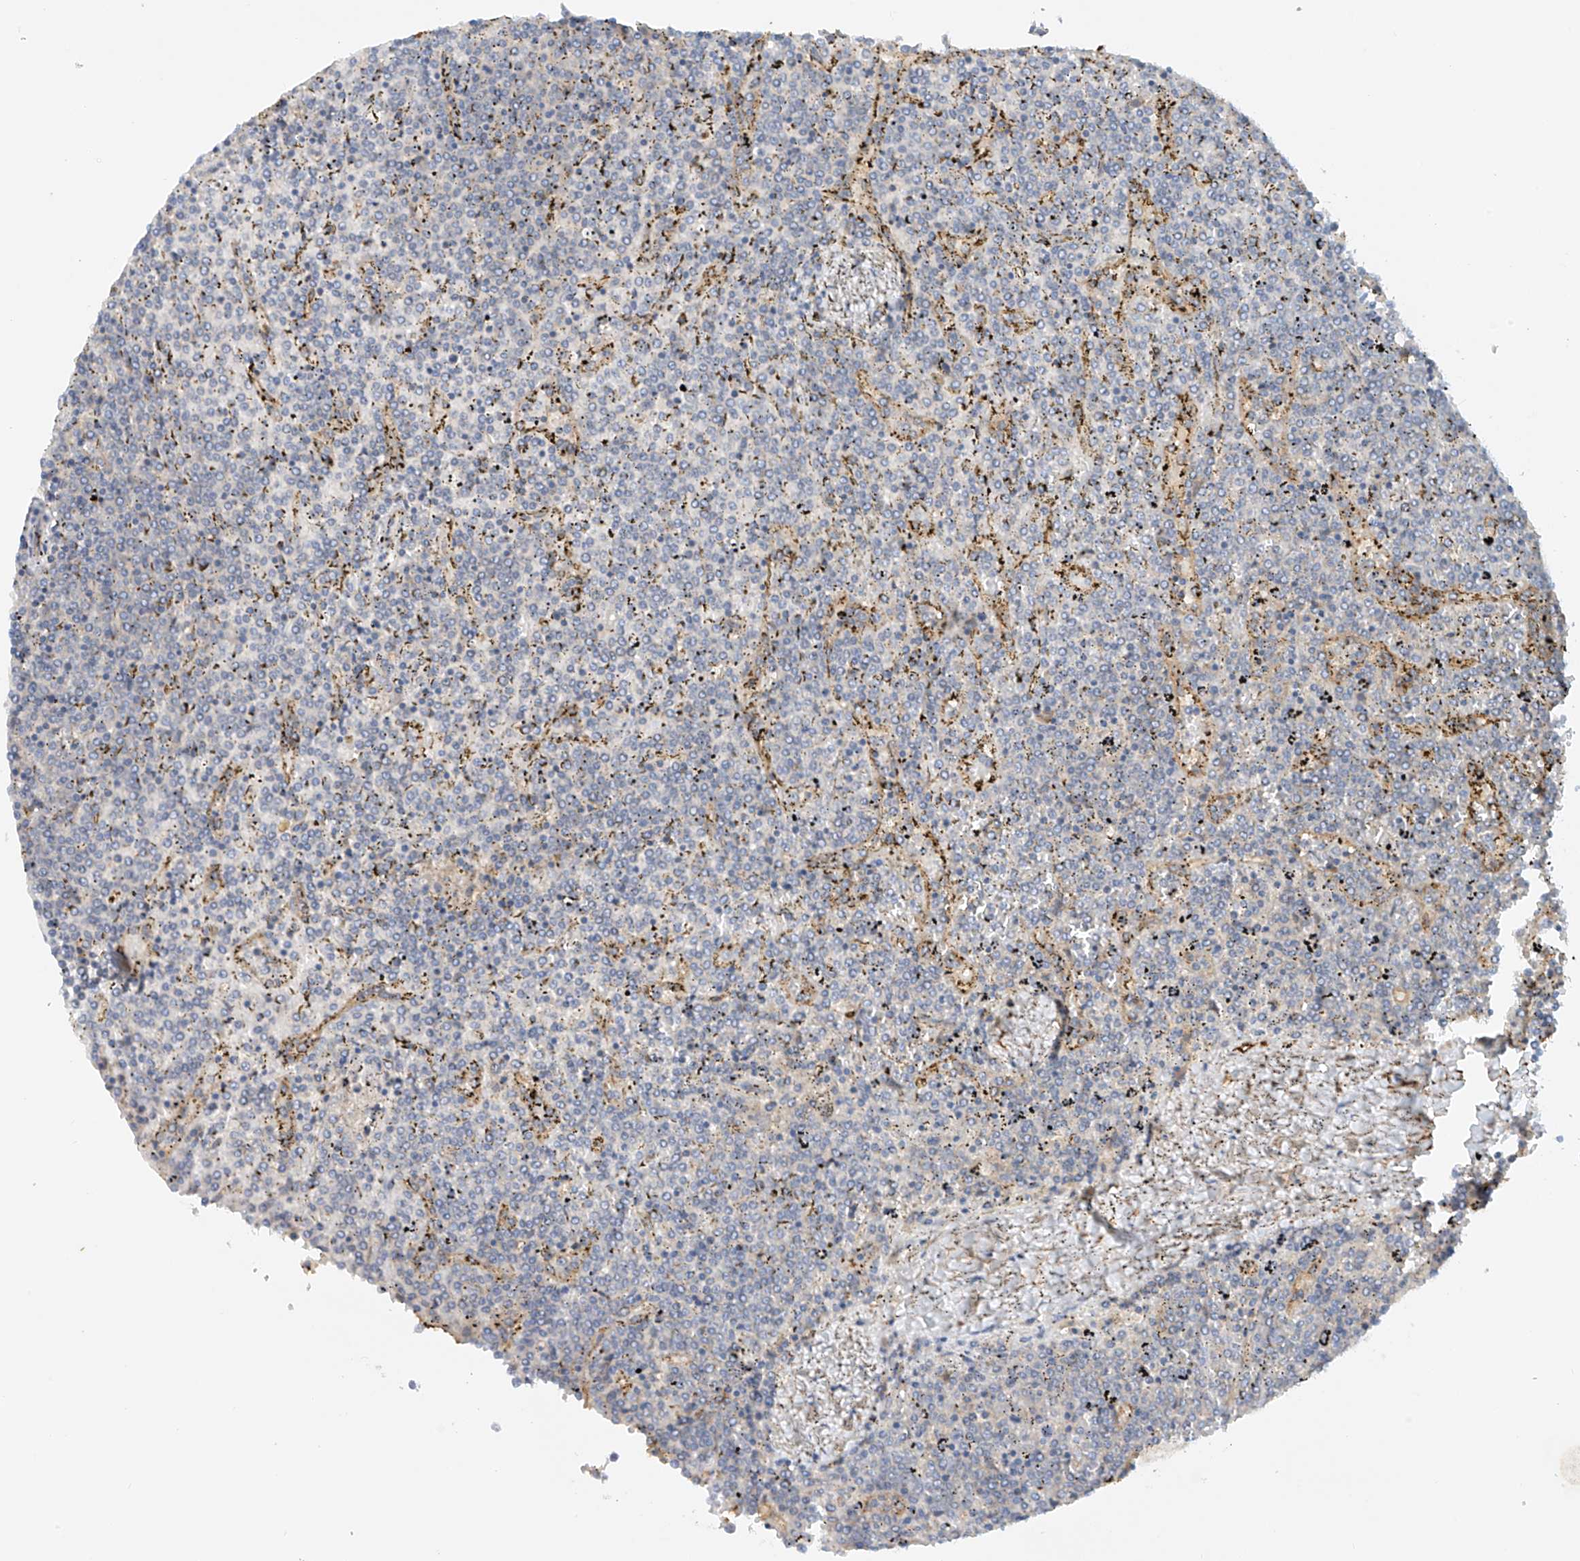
{"staining": {"intensity": "negative", "quantity": "none", "location": "none"}, "tissue": "lymphoma", "cell_type": "Tumor cells", "image_type": "cancer", "snomed": [{"axis": "morphology", "description": "Malignant lymphoma, non-Hodgkin's type, Low grade"}, {"axis": "topography", "description": "Spleen"}], "caption": "The photomicrograph reveals no staining of tumor cells in malignant lymphoma, non-Hodgkin's type (low-grade).", "gene": "LYRM9", "patient": {"sex": "female", "age": 19}}